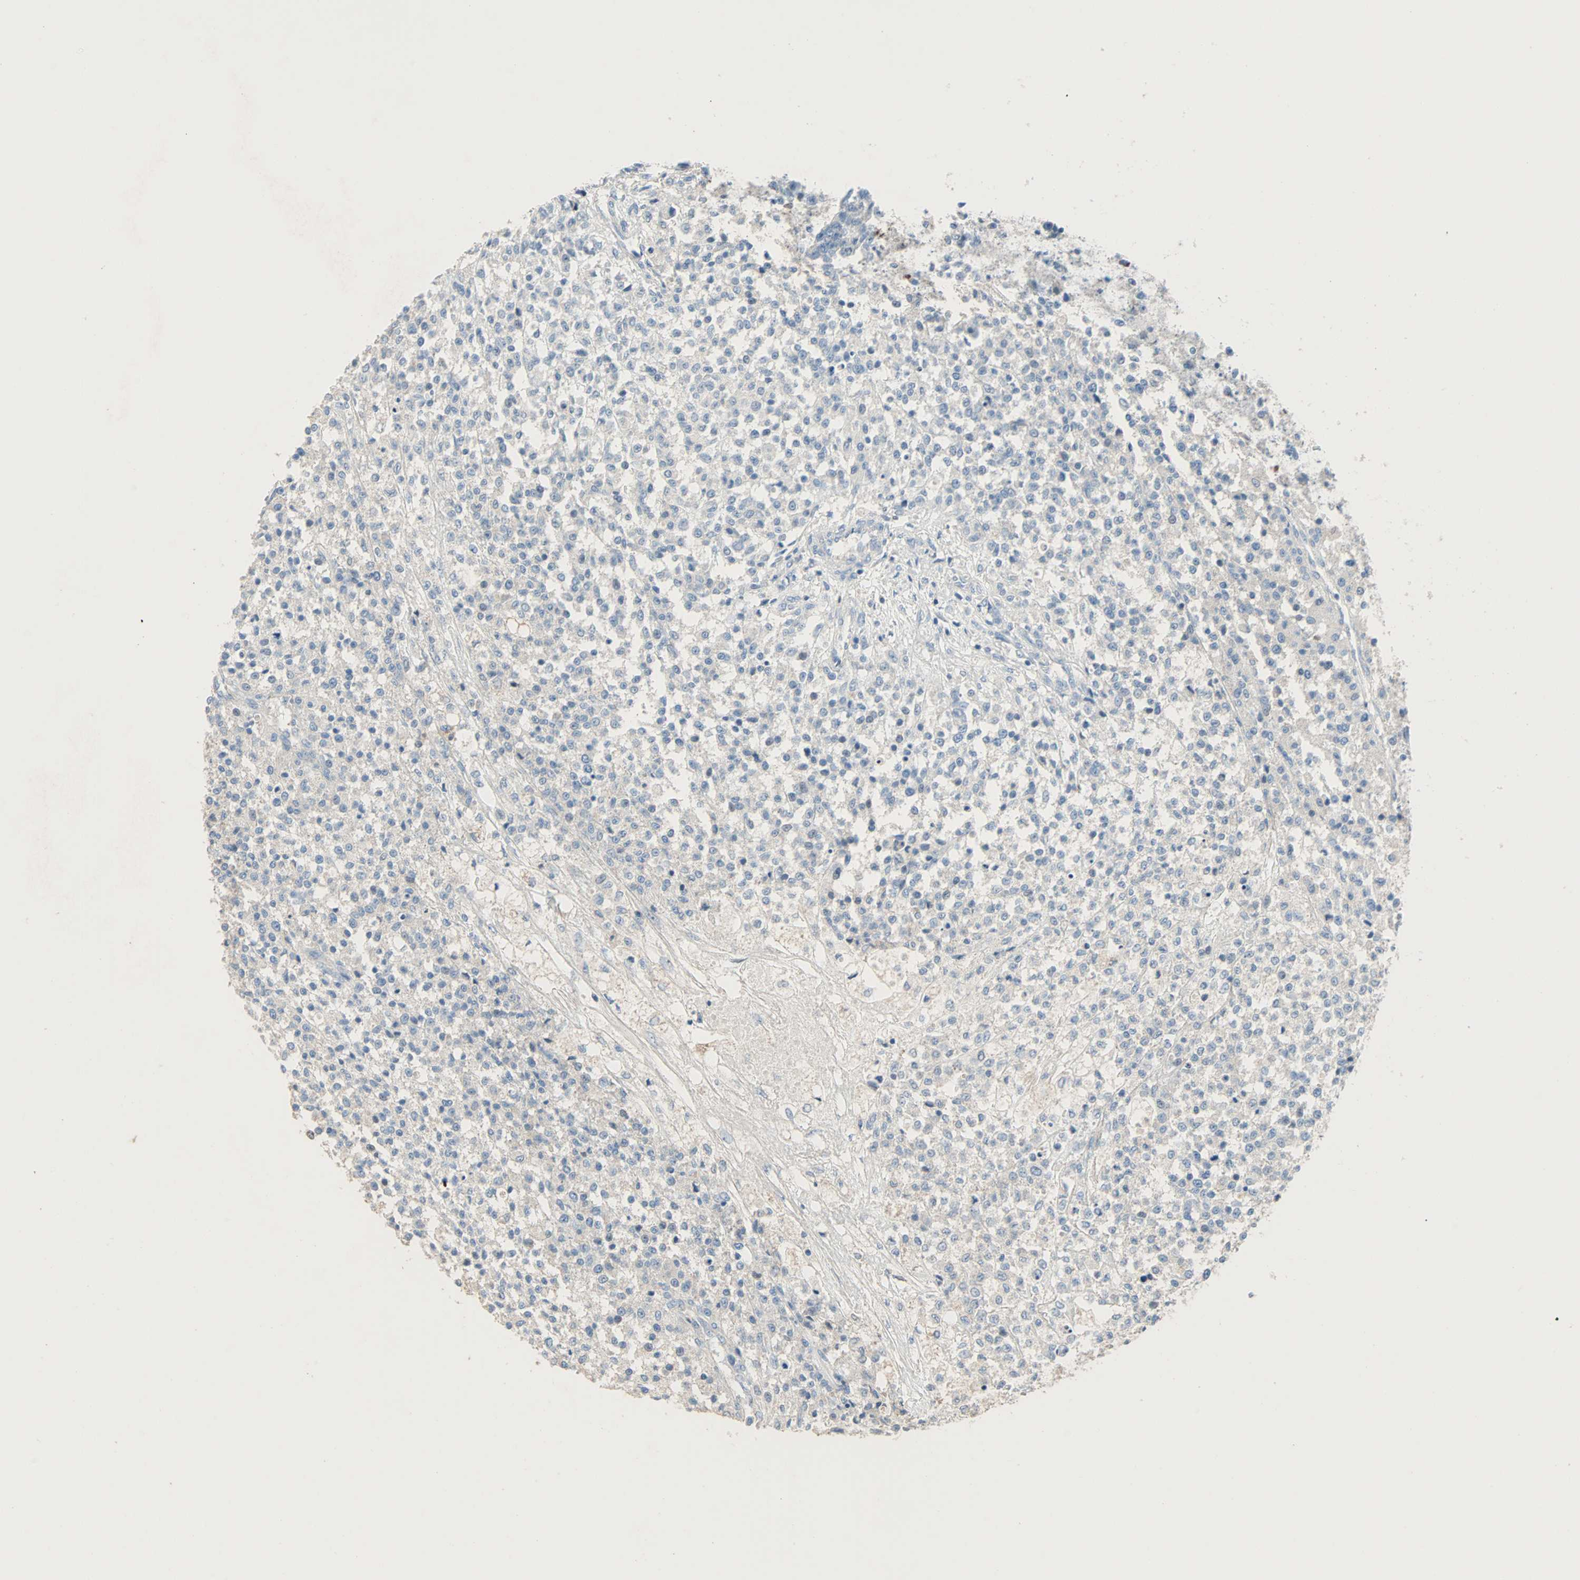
{"staining": {"intensity": "negative", "quantity": "none", "location": "none"}, "tissue": "testis cancer", "cell_type": "Tumor cells", "image_type": "cancer", "snomed": [{"axis": "morphology", "description": "Seminoma, NOS"}, {"axis": "topography", "description": "Testis"}], "caption": "Immunohistochemical staining of human testis cancer exhibits no significant positivity in tumor cells.", "gene": "ACVRL1", "patient": {"sex": "male", "age": 59}}